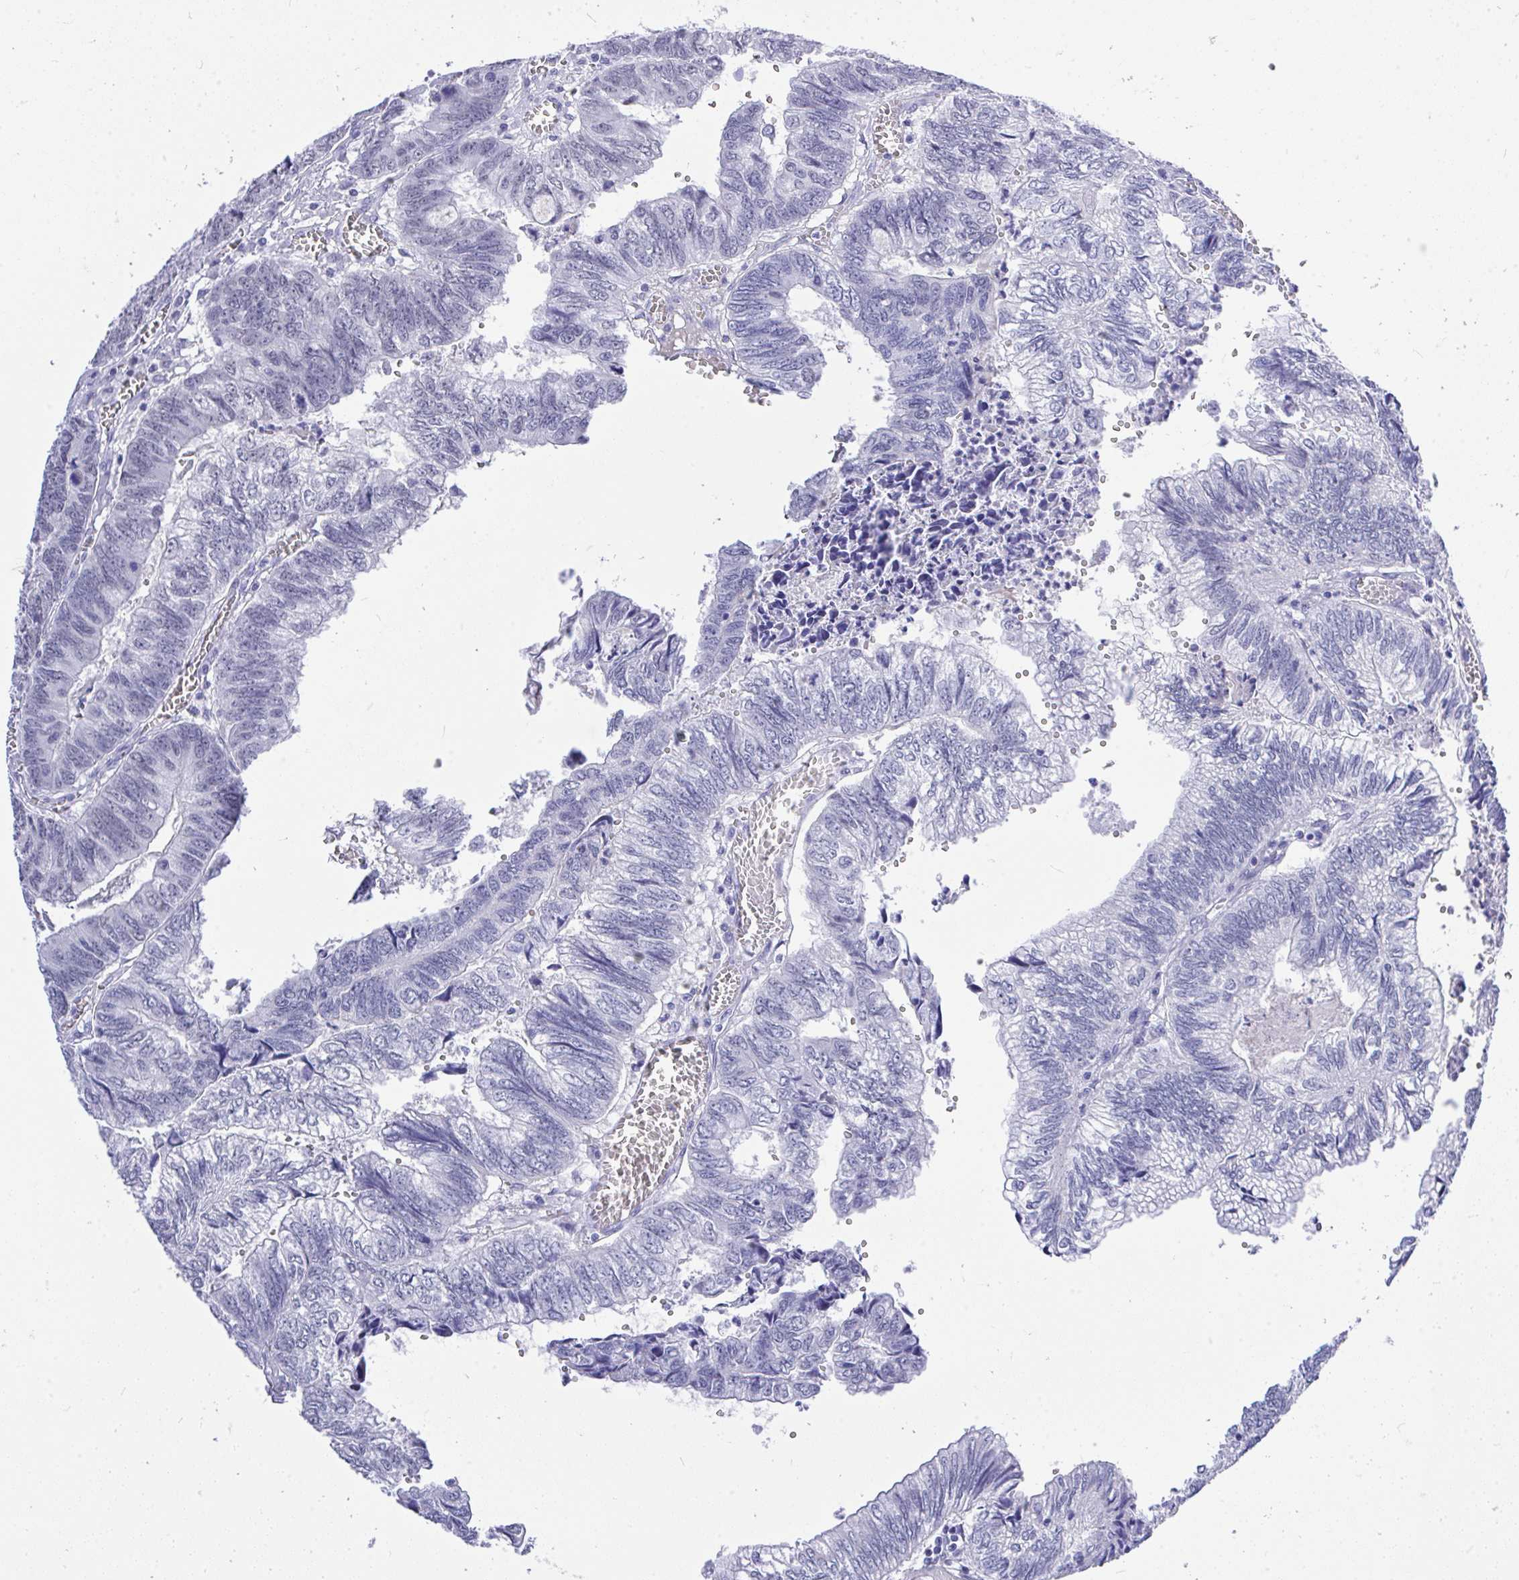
{"staining": {"intensity": "negative", "quantity": "none", "location": "none"}, "tissue": "colorectal cancer", "cell_type": "Tumor cells", "image_type": "cancer", "snomed": [{"axis": "morphology", "description": "Adenocarcinoma, NOS"}, {"axis": "topography", "description": "Colon"}], "caption": "This micrograph is of colorectal cancer stained with IHC to label a protein in brown with the nuclei are counter-stained blue. There is no staining in tumor cells. (DAB IHC with hematoxylin counter stain).", "gene": "MS4A12", "patient": {"sex": "male", "age": 86}}